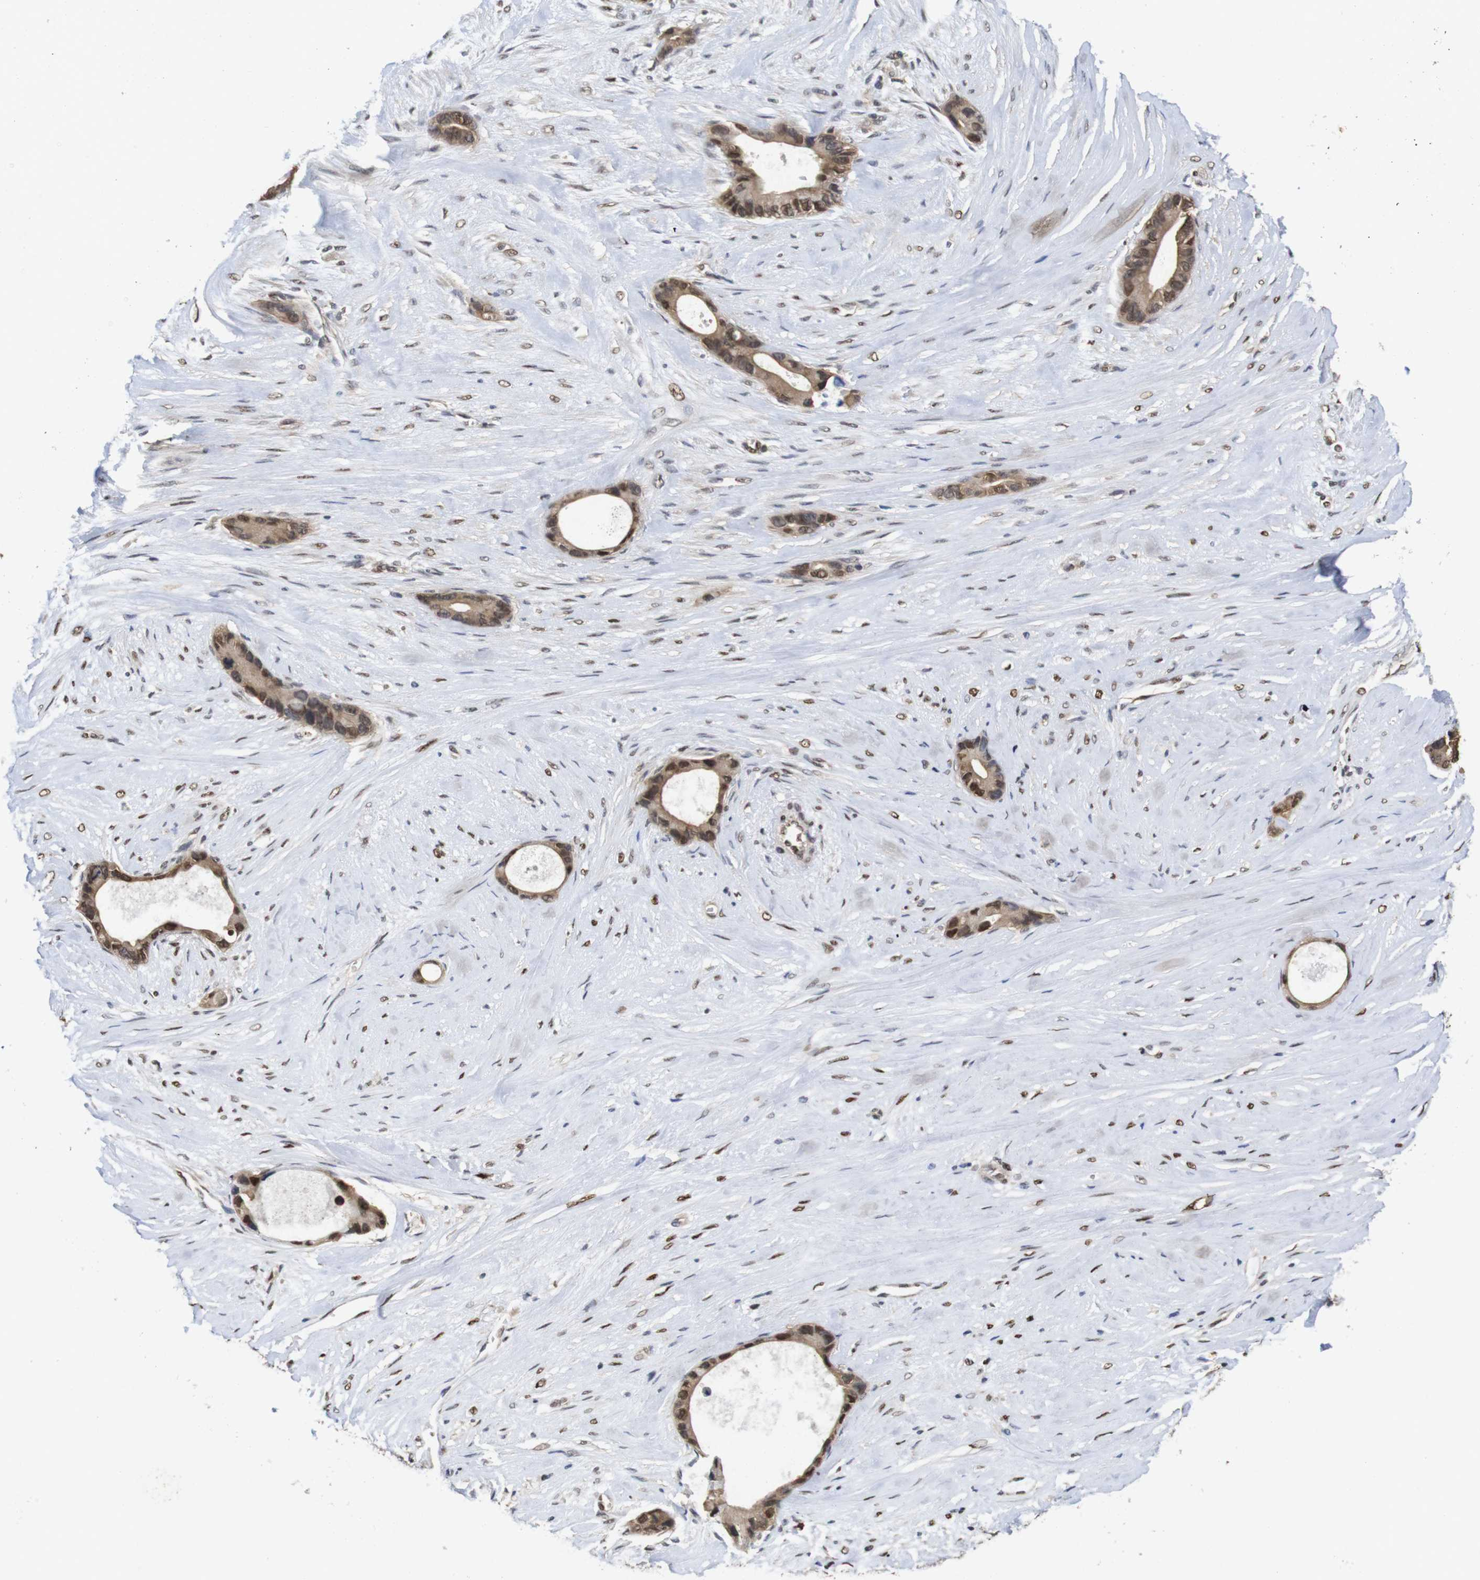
{"staining": {"intensity": "moderate", "quantity": ">75%", "location": "cytoplasmic/membranous,nuclear"}, "tissue": "liver cancer", "cell_type": "Tumor cells", "image_type": "cancer", "snomed": [{"axis": "morphology", "description": "Cholangiocarcinoma"}, {"axis": "topography", "description": "Liver"}], "caption": "About >75% of tumor cells in liver cholangiocarcinoma demonstrate moderate cytoplasmic/membranous and nuclear protein positivity as visualized by brown immunohistochemical staining.", "gene": "SUMO3", "patient": {"sex": "female", "age": 55}}